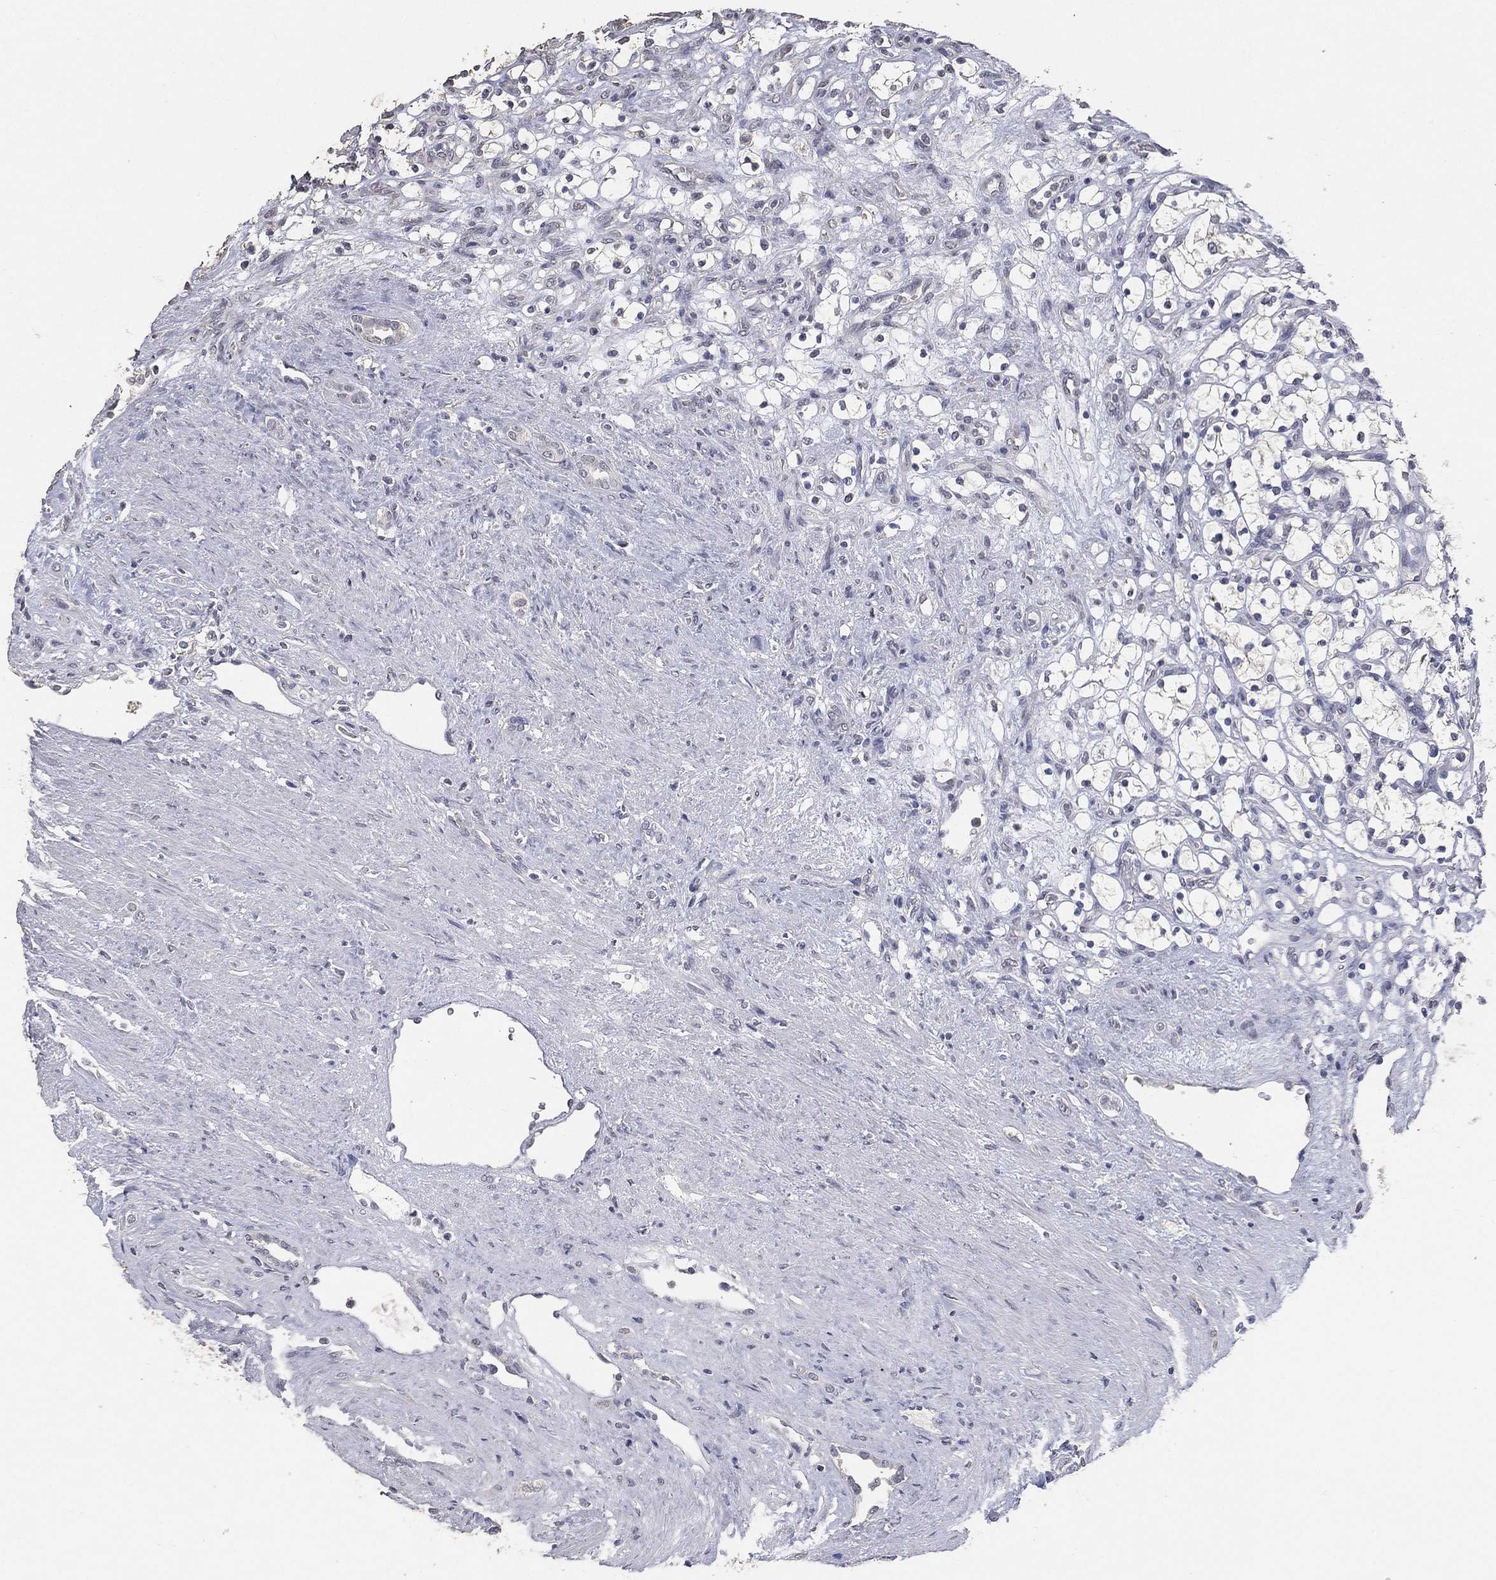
{"staining": {"intensity": "negative", "quantity": "none", "location": "none"}, "tissue": "renal cancer", "cell_type": "Tumor cells", "image_type": "cancer", "snomed": [{"axis": "morphology", "description": "Adenocarcinoma, NOS"}, {"axis": "topography", "description": "Kidney"}], "caption": "High magnification brightfield microscopy of adenocarcinoma (renal) stained with DAB (3,3'-diaminobenzidine) (brown) and counterstained with hematoxylin (blue): tumor cells show no significant expression.", "gene": "DSG1", "patient": {"sex": "female", "age": 69}}